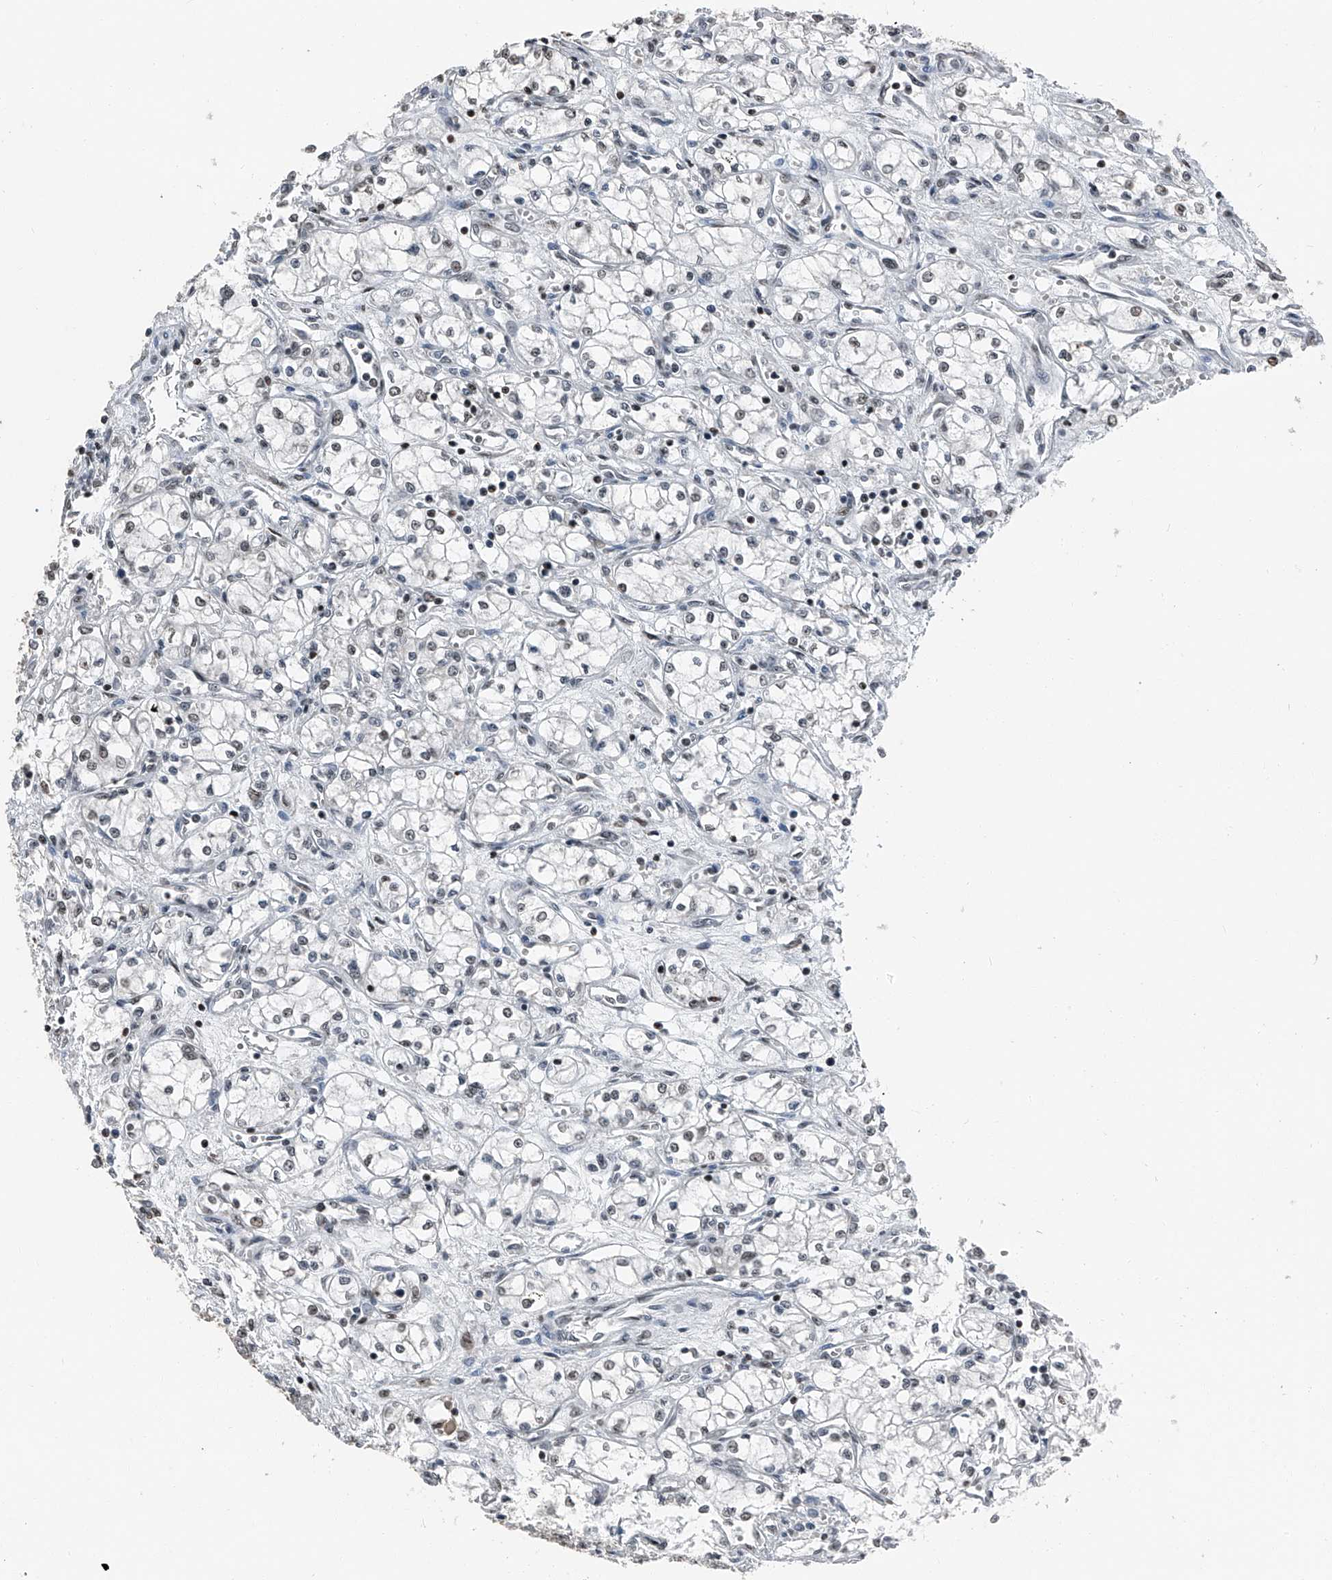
{"staining": {"intensity": "weak", "quantity": ">75%", "location": "nuclear"}, "tissue": "renal cancer", "cell_type": "Tumor cells", "image_type": "cancer", "snomed": [{"axis": "morphology", "description": "Normal tissue, NOS"}, {"axis": "morphology", "description": "Adenocarcinoma, NOS"}, {"axis": "topography", "description": "Kidney"}], "caption": "The image displays immunohistochemical staining of renal adenocarcinoma. There is weak nuclear expression is seen in about >75% of tumor cells.", "gene": "TCOF1", "patient": {"sex": "male", "age": 59}}